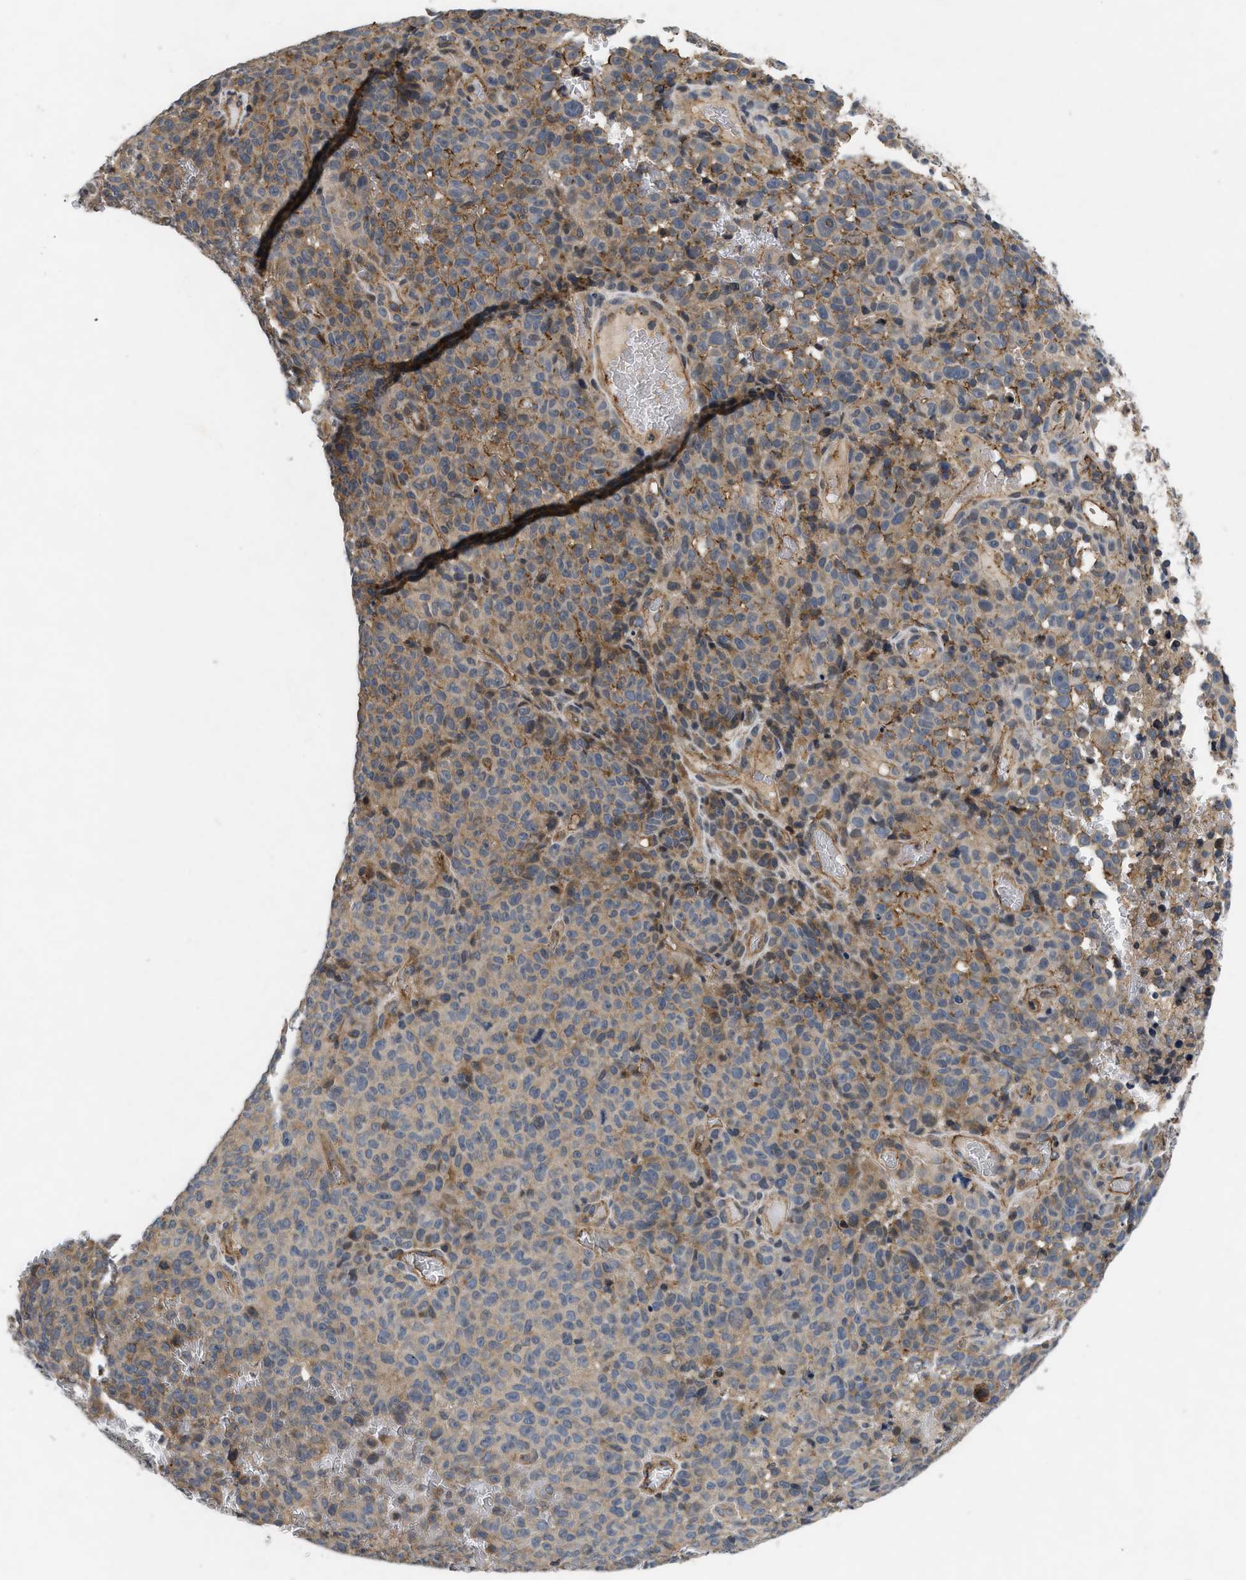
{"staining": {"intensity": "weak", "quantity": ">75%", "location": "cytoplasmic/membranous"}, "tissue": "melanoma", "cell_type": "Tumor cells", "image_type": "cancer", "snomed": [{"axis": "morphology", "description": "Malignant melanoma, NOS"}, {"axis": "topography", "description": "Skin"}], "caption": "This is a photomicrograph of immunohistochemistry (IHC) staining of malignant melanoma, which shows weak staining in the cytoplasmic/membranous of tumor cells.", "gene": "HMGCR", "patient": {"sex": "female", "age": 82}}